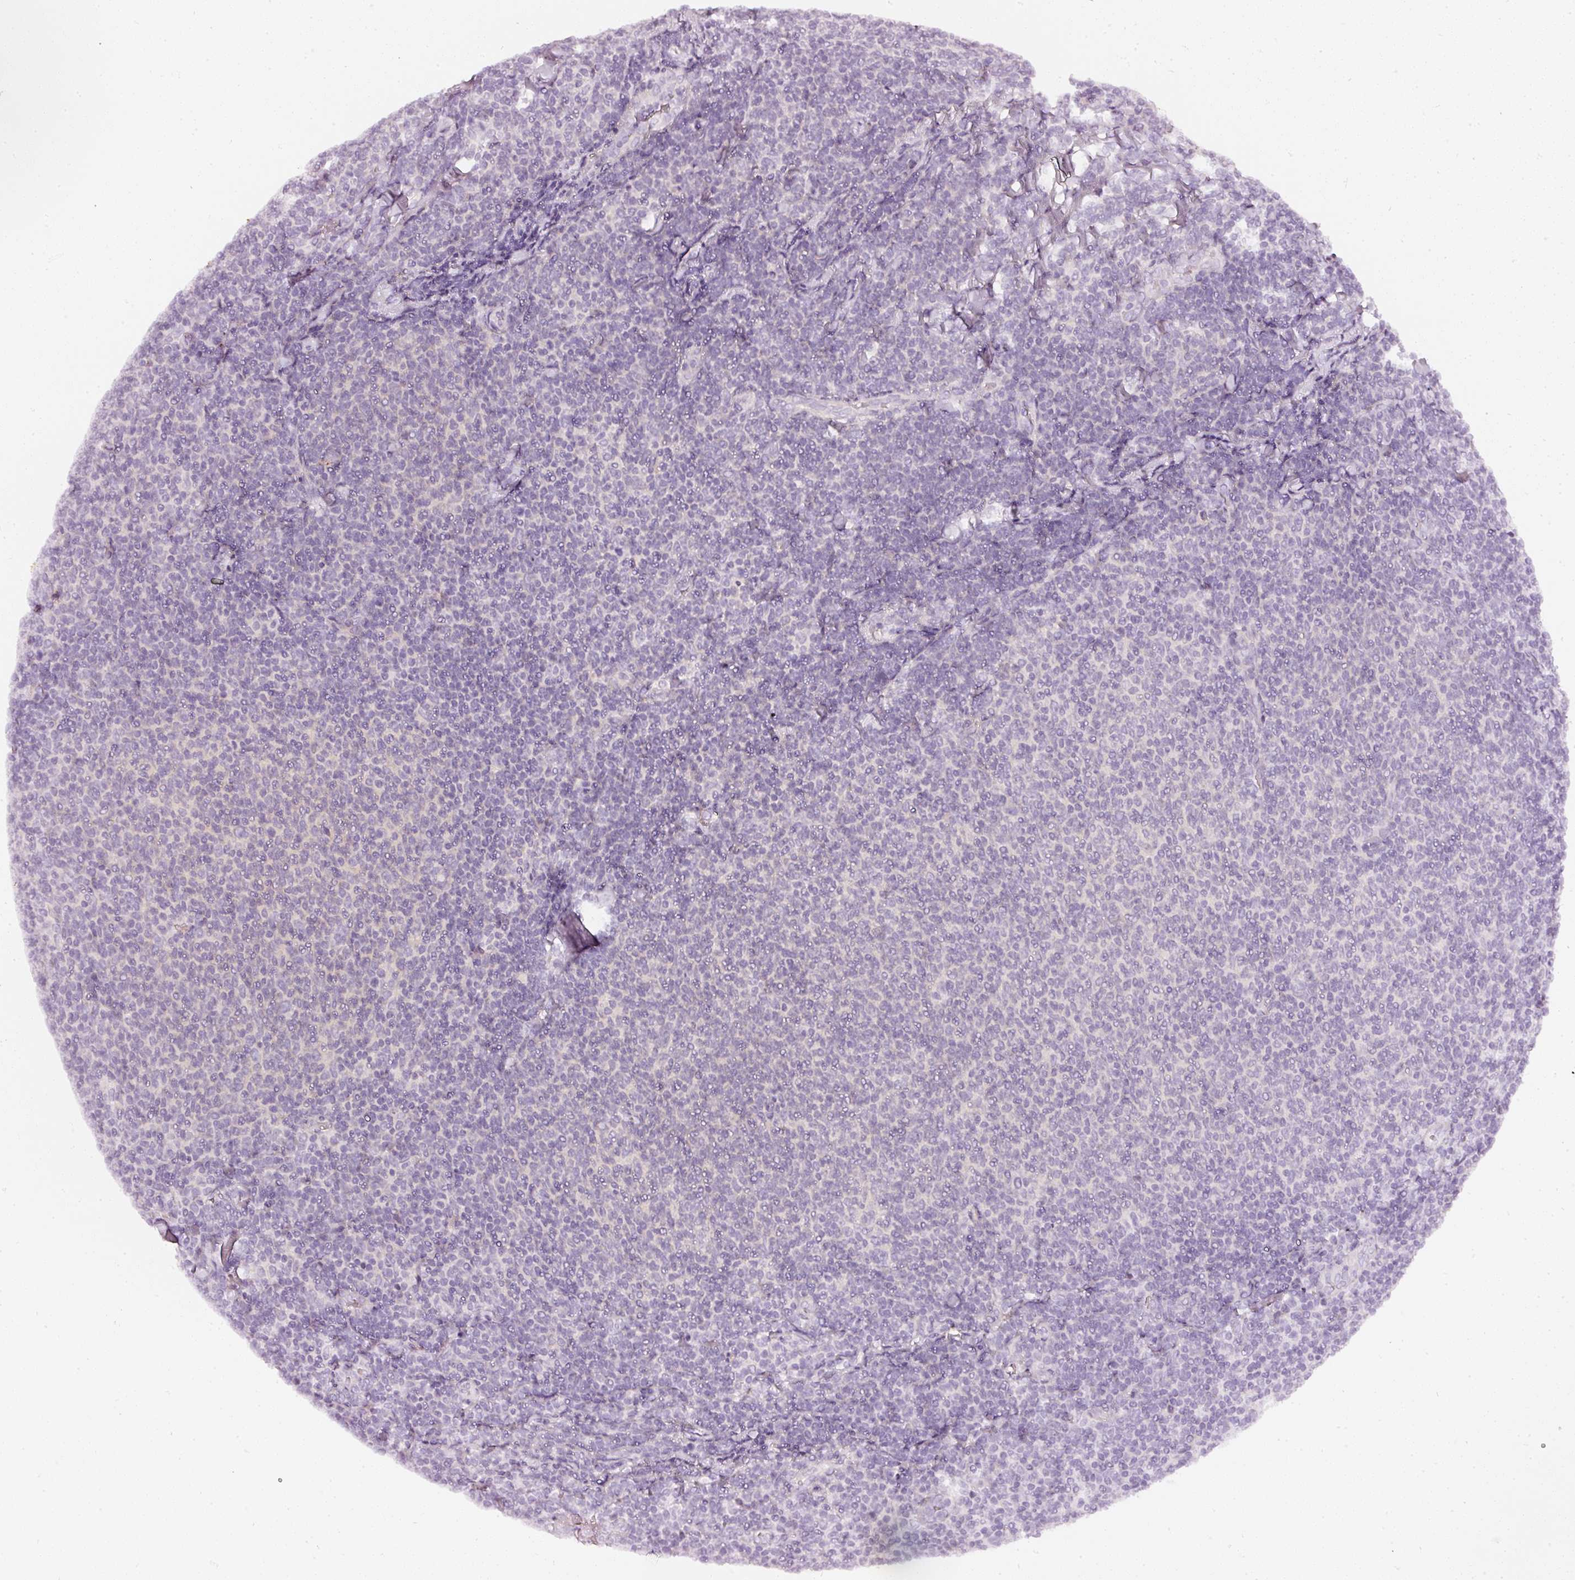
{"staining": {"intensity": "negative", "quantity": "none", "location": "none"}, "tissue": "lymphoma", "cell_type": "Tumor cells", "image_type": "cancer", "snomed": [{"axis": "morphology", "description": "Malignant lymphoma, non-Hodgkin's type, Low grade"}, {"axis": "topography", "description": "Lymph node"}], "caption": "Immunohistochemistry of low-grade malignant lymphoma, non-Hodgkin's type exhibits no positivity in tumor cells.", "gene": "CNP", "patient": {"sex": "male", "age": 52}}